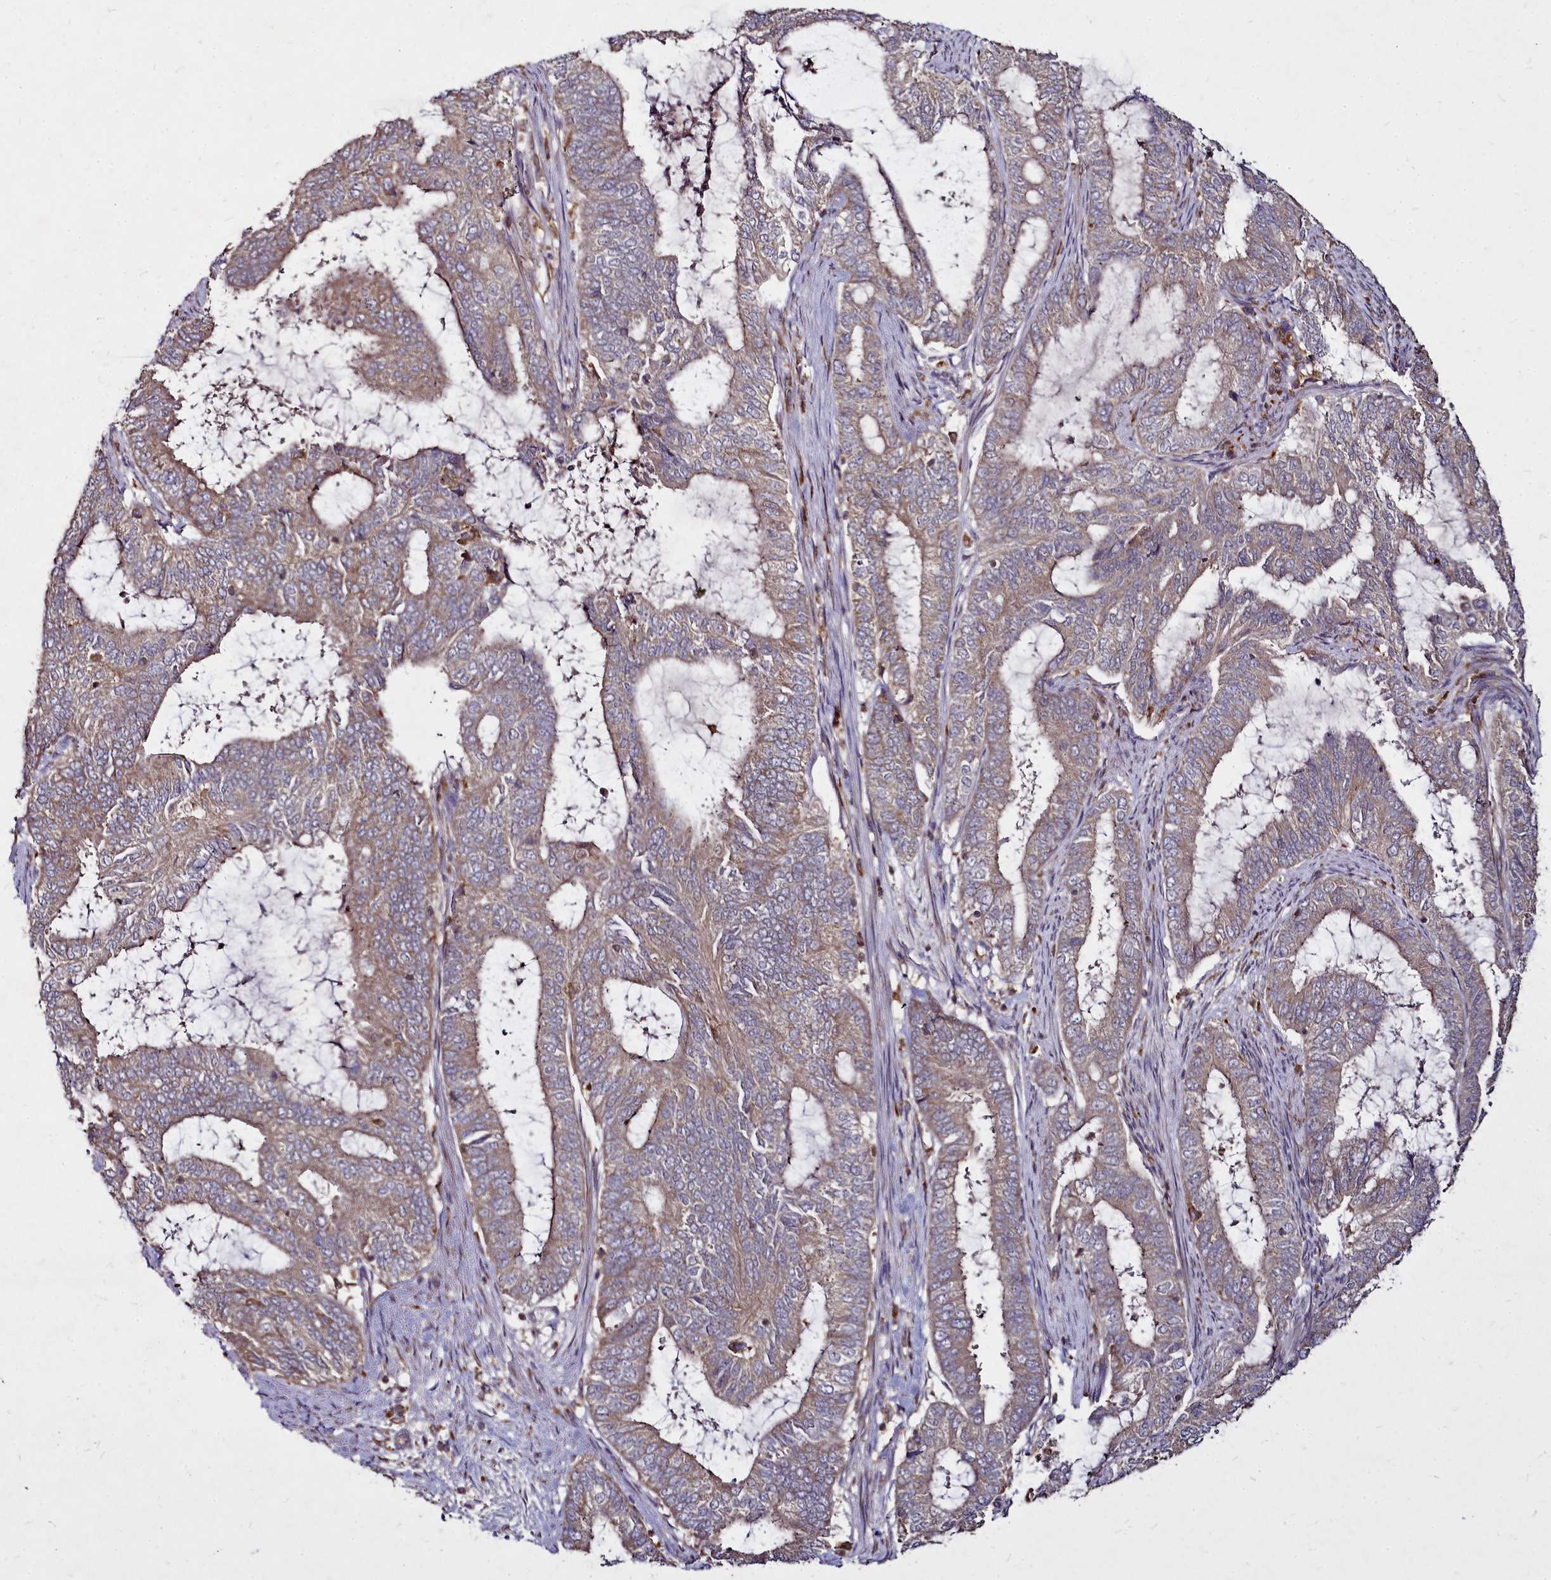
{"staining": {"intensity": "weak", "quantity": ">75%", "location": "cytoplasmic/membranous"}, "tissue": "endometrial cancer", "cell_type": "Tumor cells", "image_type": "cancer", "snomed": [{"axis": "morphology", "description": "Adenocarcinoma, NOS"}, {"axis": "topography", "description": "Endometrium"}], "caption": "Approximately >75% of tumor cells in human endometrial cancer (adenocarcinoma) display weak cytoplasmic/membranous protein staining as visualized by brown immunohistochemical staining.", "gene": "NCKAP1L", "patient": {"sex": "female", "age": 51}}